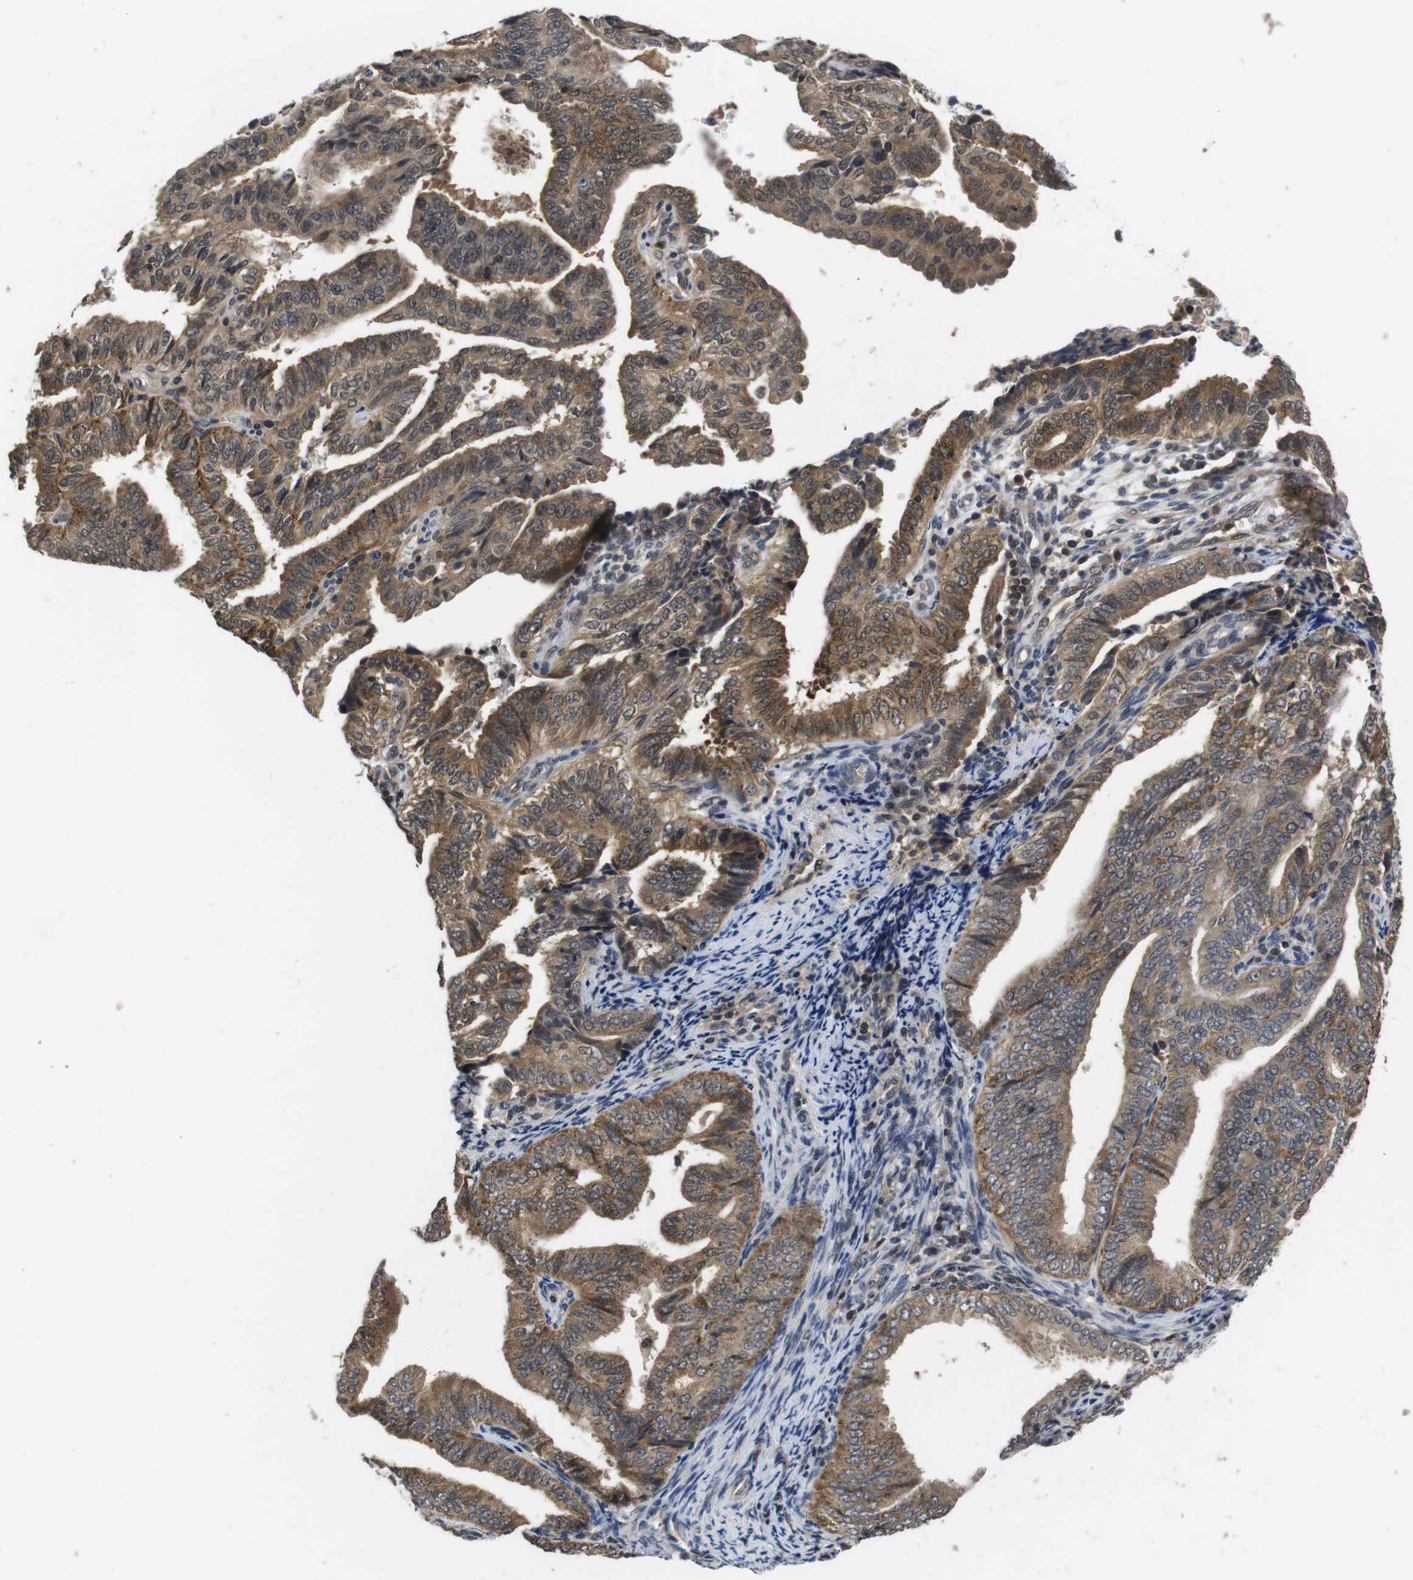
{"staining": {"intensity": "moderate", "quantity": ">75%", "location": "cytoplasmic/membranous"}, "tissue": "endometrial cancer", "cell_type": "Tumor cells", "image_type": "cancer", "snomed": [{"axis": "morphology", "description": "Adenocarcinoma, NOS"}, {"axis": "topography", "description": "Endometrium"}], "caption": "DAB immunohistochemical staining of endometrial adenocarcinoma shows moderate cytoplasmic/membranous protein positivity in about >75% of tumor cells.", "gene": "FADD", "patient": {"sex": "female", "age": 58}}